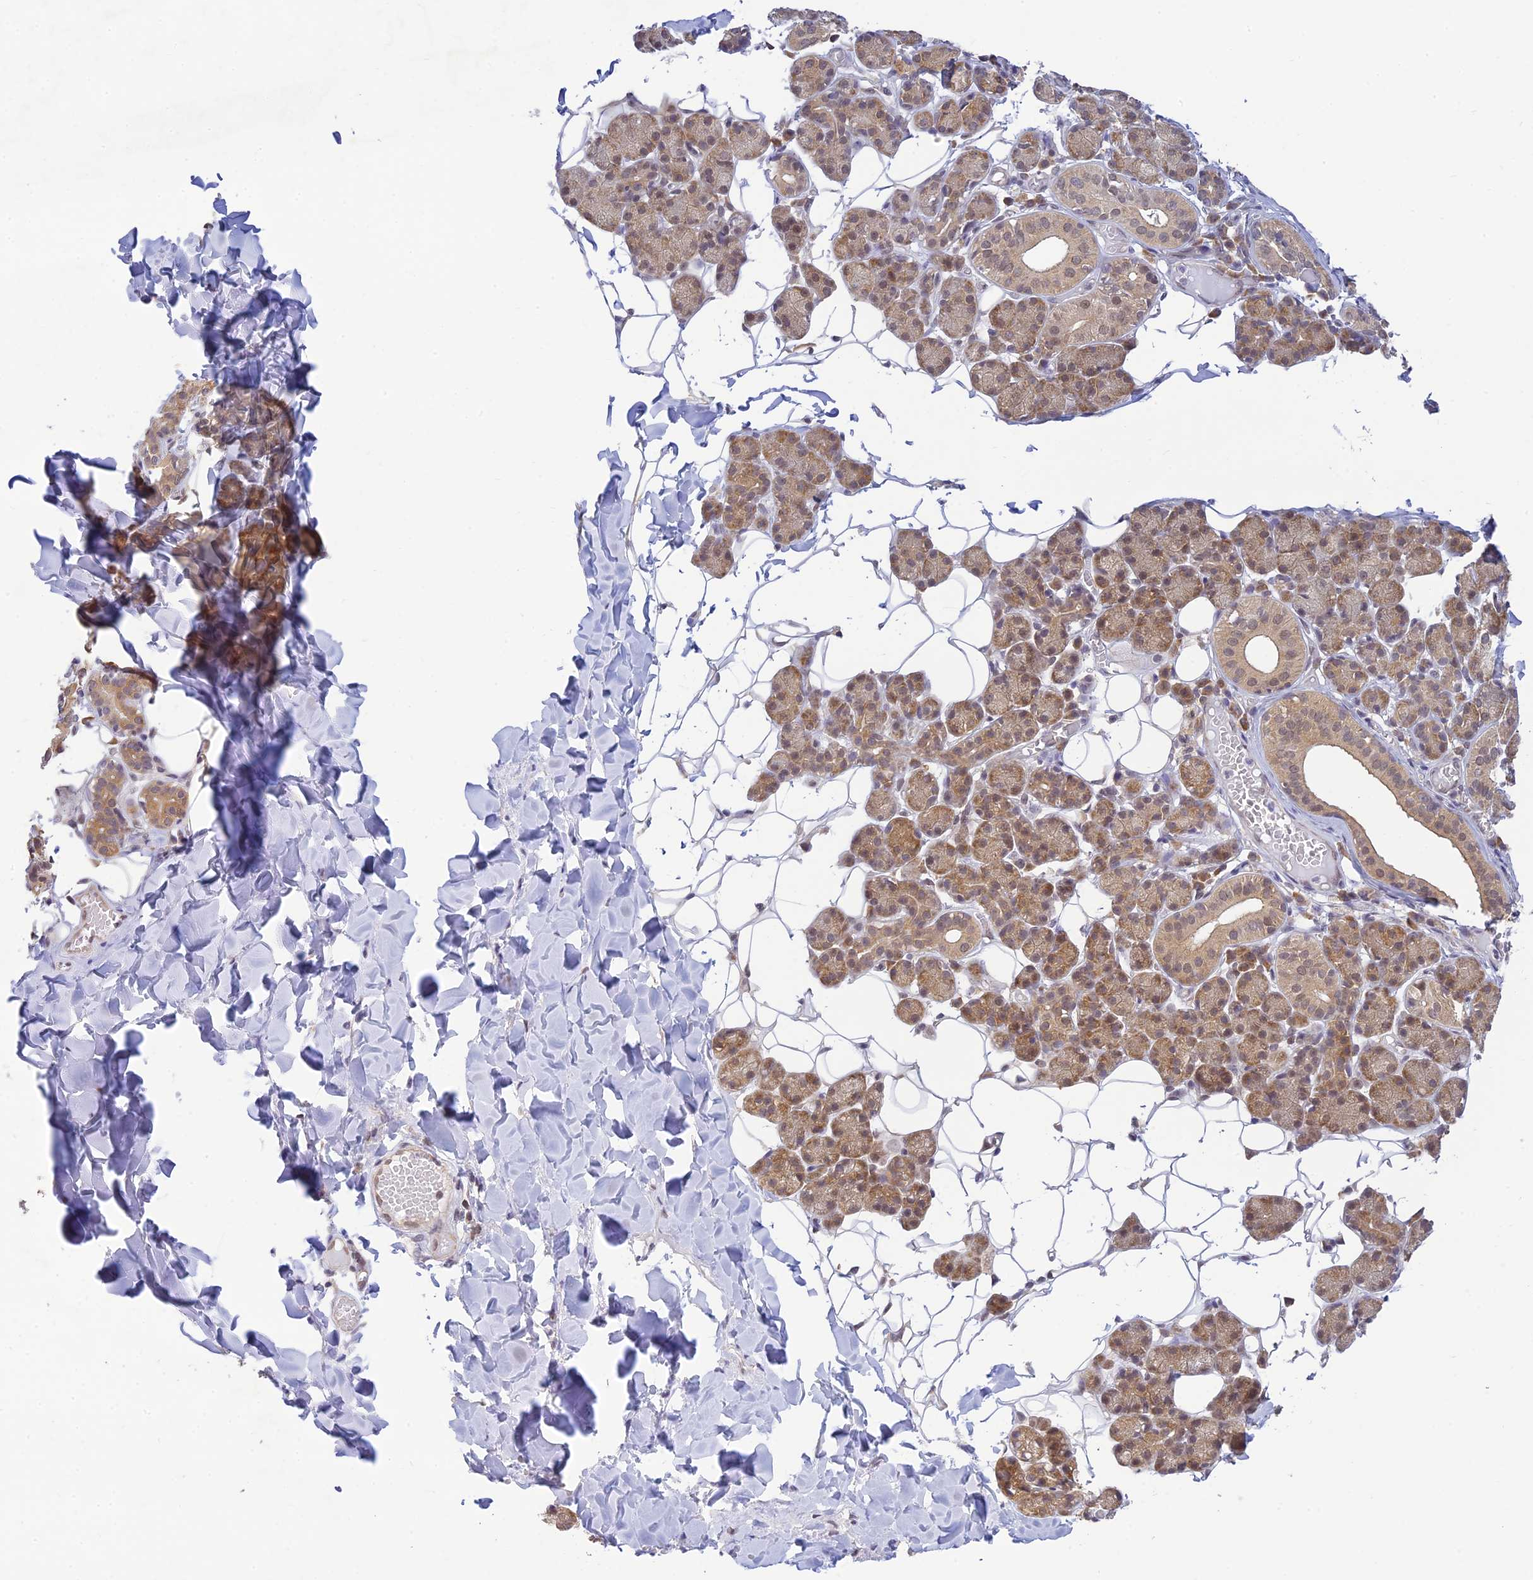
{"staining": {"intensity": "moderate", "quantity": ">75%", "location": "cytoplasmic/membranous,nuclear"}, "tissue": "salivary gland", "cell_type": "Glandular cells", "image_type": "normal", "snomed": [{"axis": "morphology", "description": "Normal tissue, NOS"}, {"axis": "topography", "description": "Salivary gland"}], "caption": "This micrograph demonstrates immunohistochemistry staining of unremarkable salivary gland, with medium moderate cytoplasmic/membranous,nuclear expression in approximately >75% of glandular cells.", "gene": "SKIC8", "patient": {"sex": "female", "age": 33}}